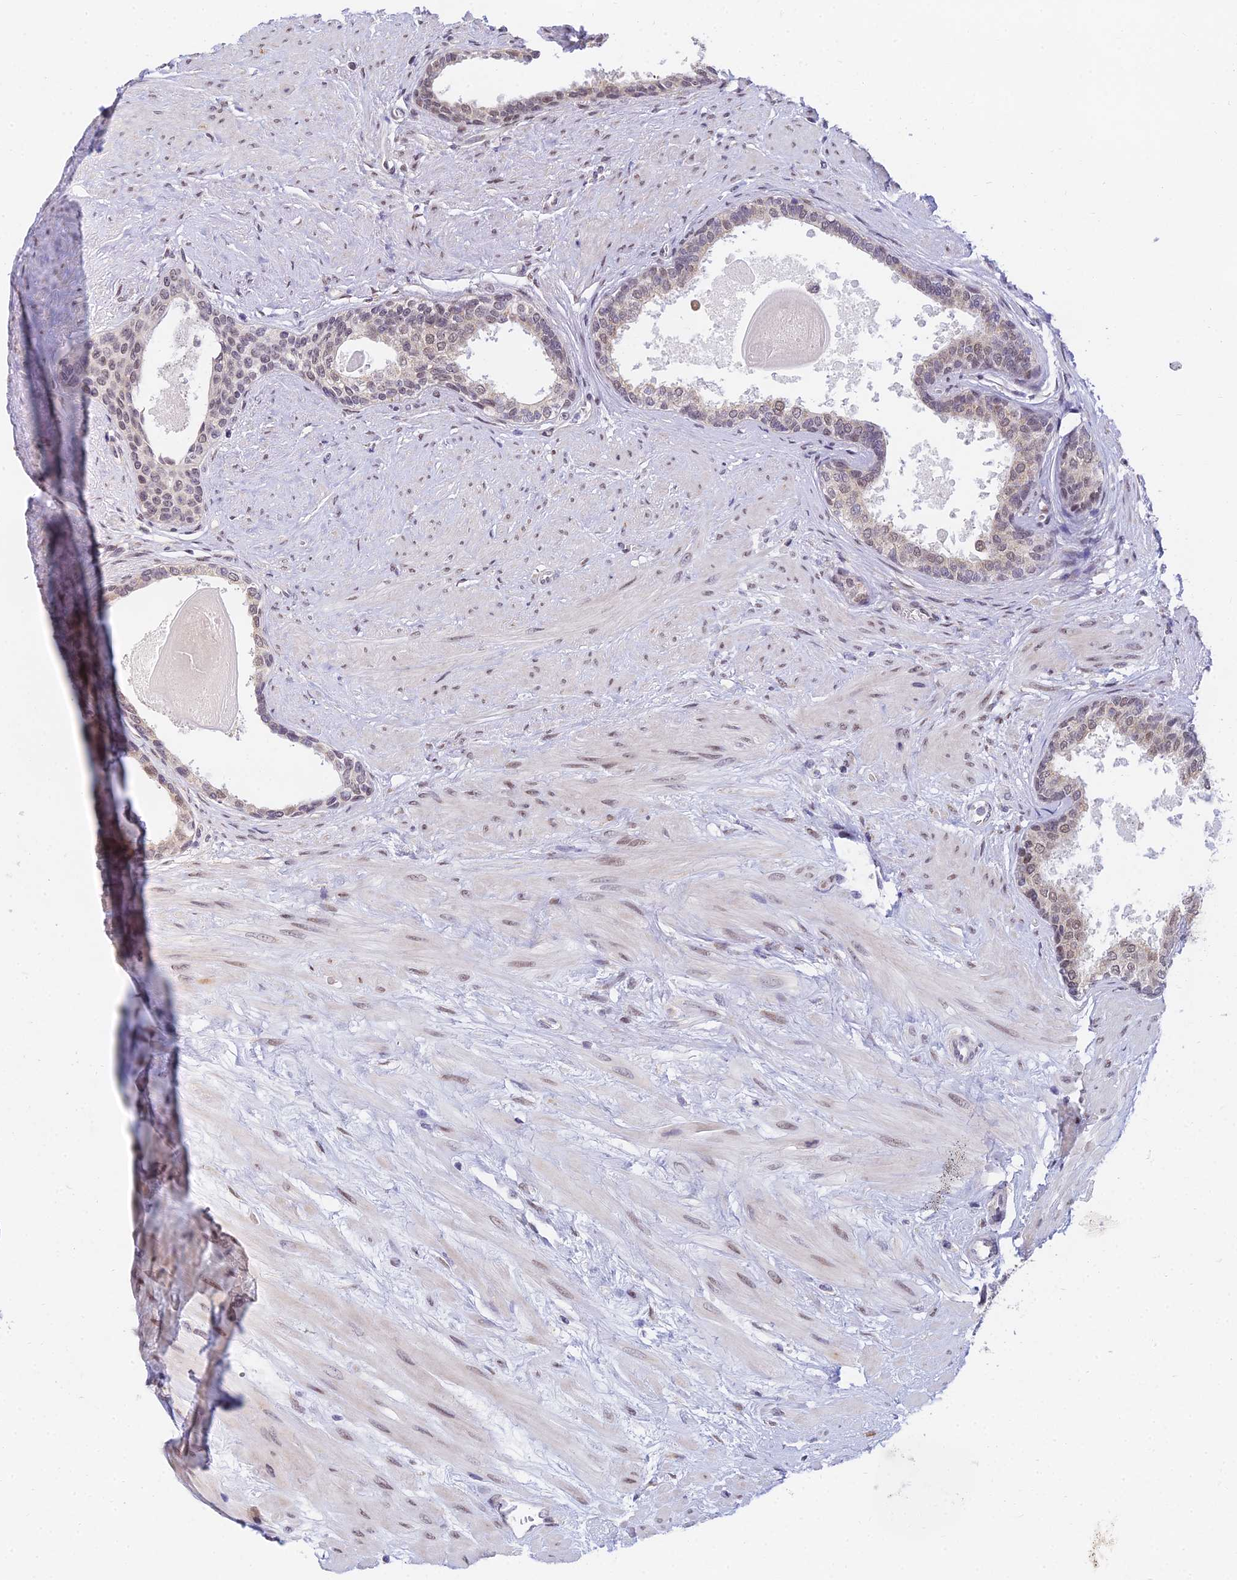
{"staining": {"intensity": "moderate", "quantity": "25%-75%", "location": "nuclear"}, "tissue": "prostate", "cell_type": "Glandular cells", "image_type": "normal", "snomed": [{"axis": "morphology", "description": "Normal tissue, NOS"}, {"axis": "topography", "description": "Prostate"}], "caption": "The histopathology image exhibits a brown stain indicating the presence of a protein in the nuclear of glandular cells in prostate. The staining was performed using DAB (3,3'-diaminobenzidine) to visualize the protein expression in brown, while the nuclei were stained in blue with hematoxylin (Magnification: 20x).", "gene": "C2orf49", "patient": {"sex": "male", "age": 57}}